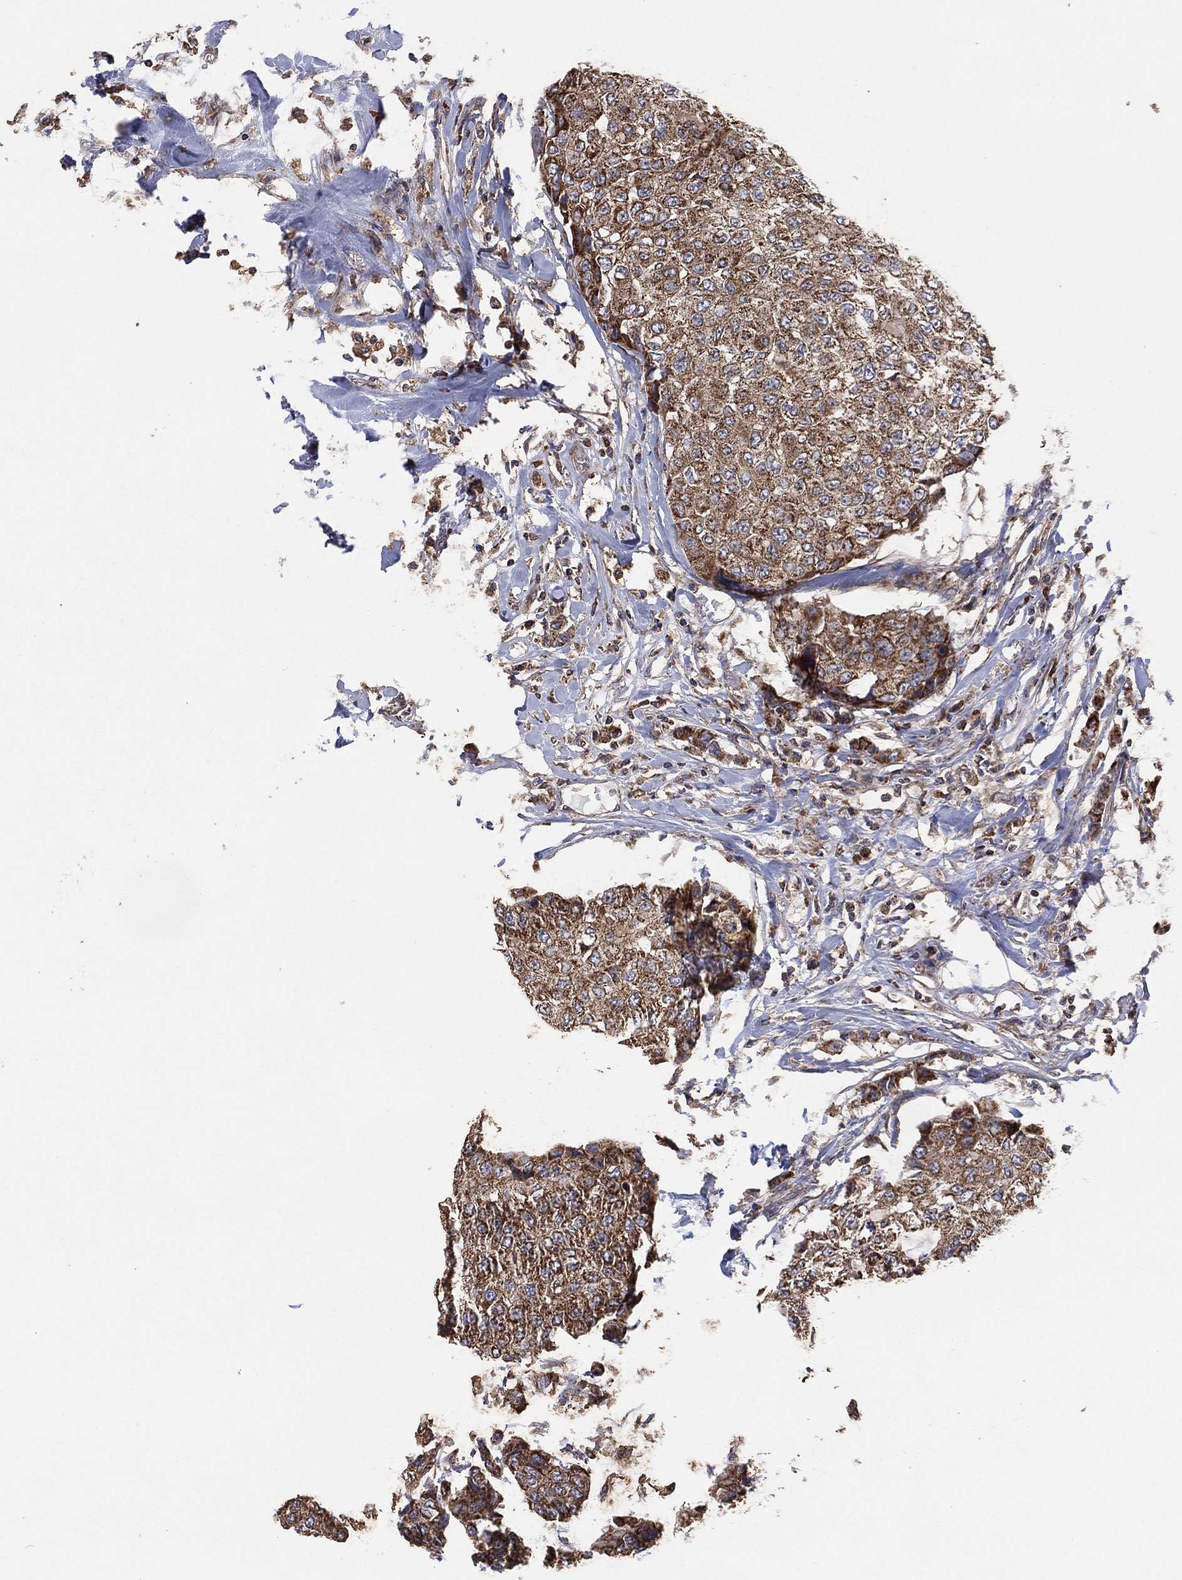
{"staining": {"intensity": "moderate", "quantity": "25%-75%", "location": "cytoplasmic/membranous"}, "tissue": "breast cancer", "cell_type": "Tumor cells", "image_type": "cancer", "snomed": [{"axis": "morphology", "description": "Duct carcinoma"}, {"axis": "topography", "description": "Breast"}], "caption": "Immunohistochemistry (IHC) histopathology image of breast cancer stained for a protein (brown), which reveals medium levels of moderate cytoplasmic/membranous positivity in about 25%-75% of tumor cells.", "gene": "LIMD1", "patient": {"sex": "female", "age": 27}}